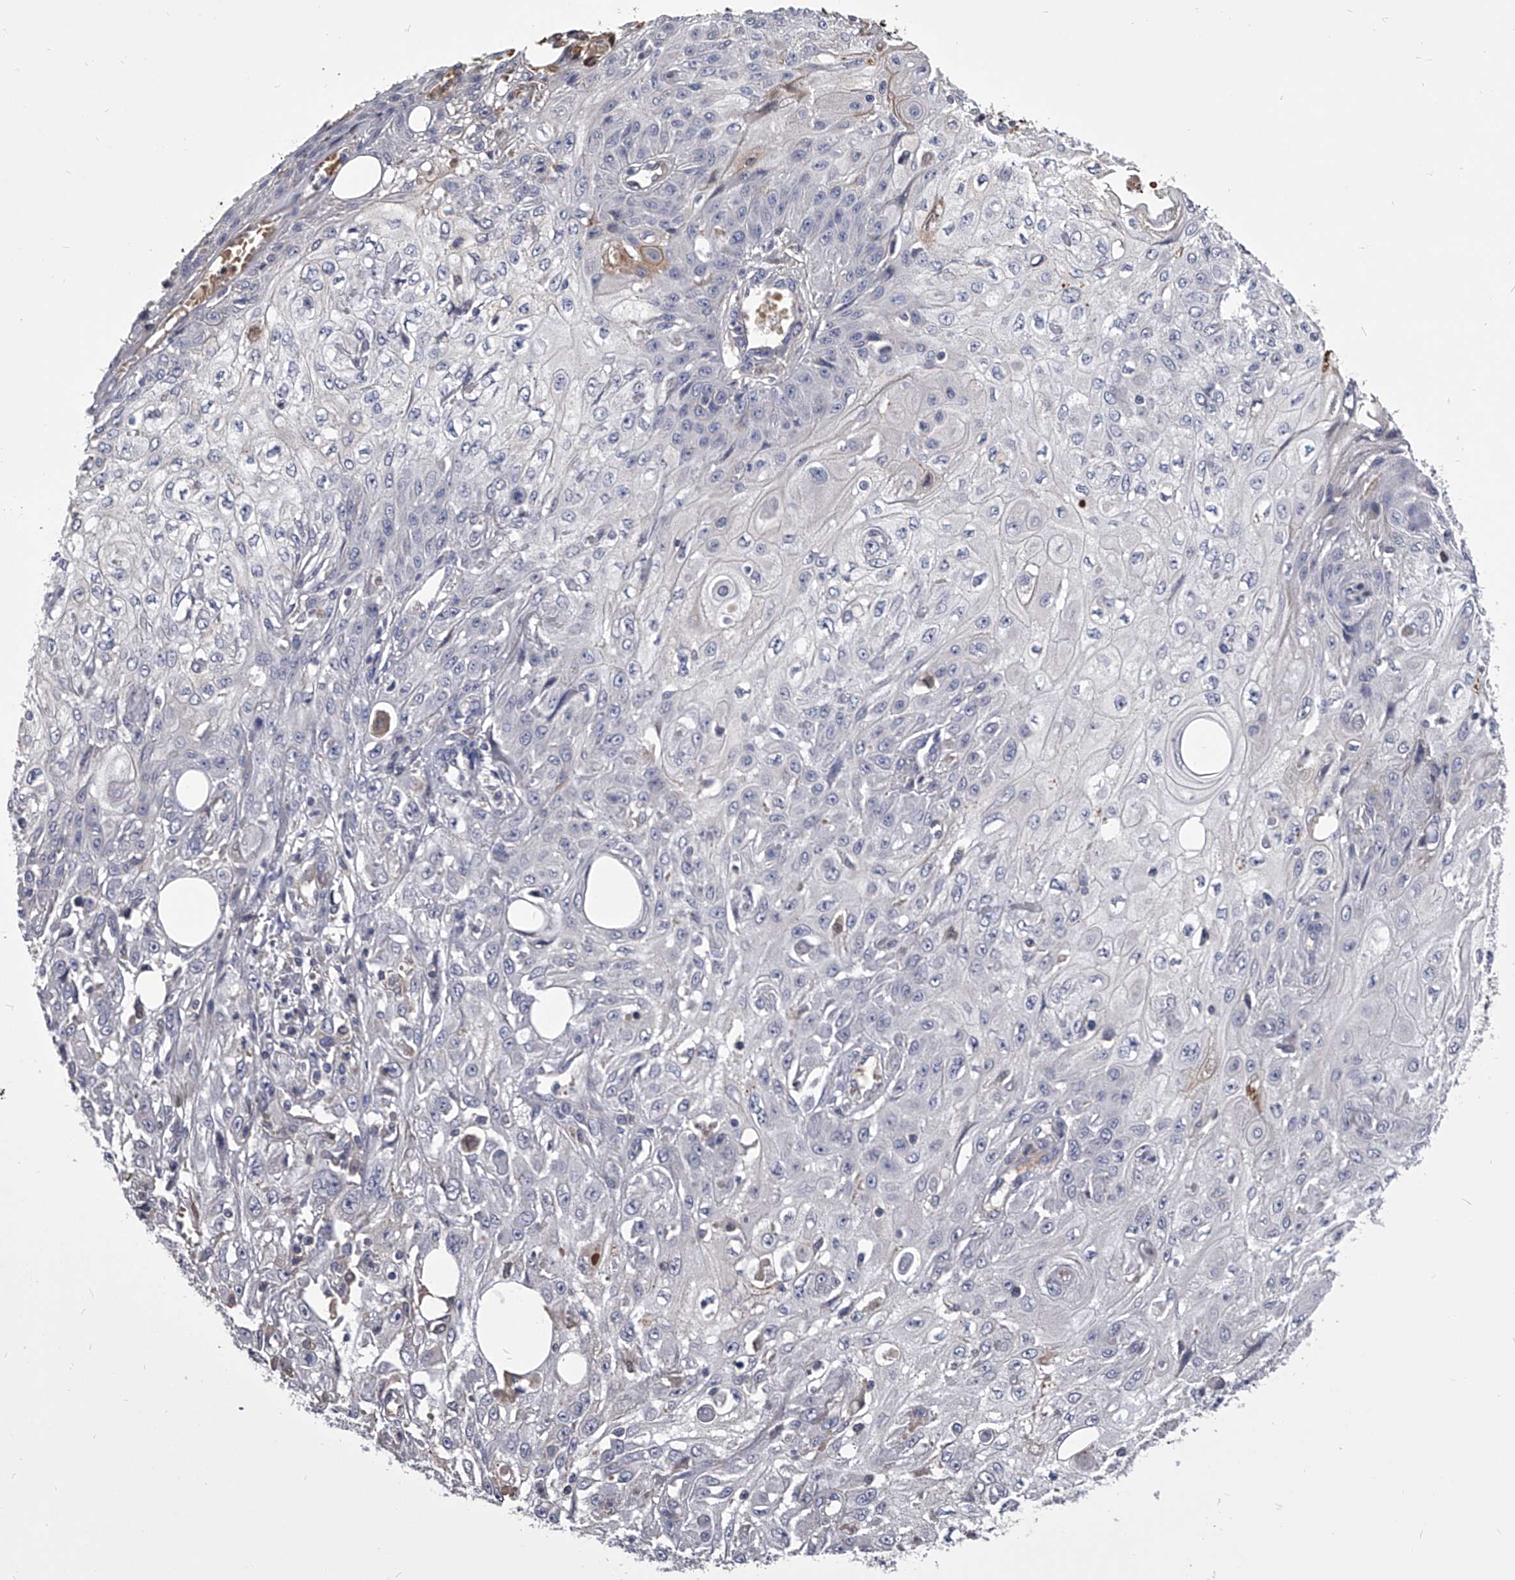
{"staining": {"intensity": "negative", "quantity": "none", "location": "none"}, "tissue": "skin cancer", "cell_type": "Tumor cells", "image_type": "cancer", "snomed": [{"axis": "morphology", "description": "Squamous cell carcinoma, NOS"}, {"axis": "morphology", "description": "Squamous cell carcinoma, metastatic, NOS"}, {"axis": "topography", "description": "Skin"}, {"axis": "topography", "description": "Lymph node"}], "caption": "Skin squamous cell carcinoma was stained to show a protein in brown. There is no significant expression in tumor cells.", "gene": "MDN1", "patient": {"sex": "male", "age": 75}}